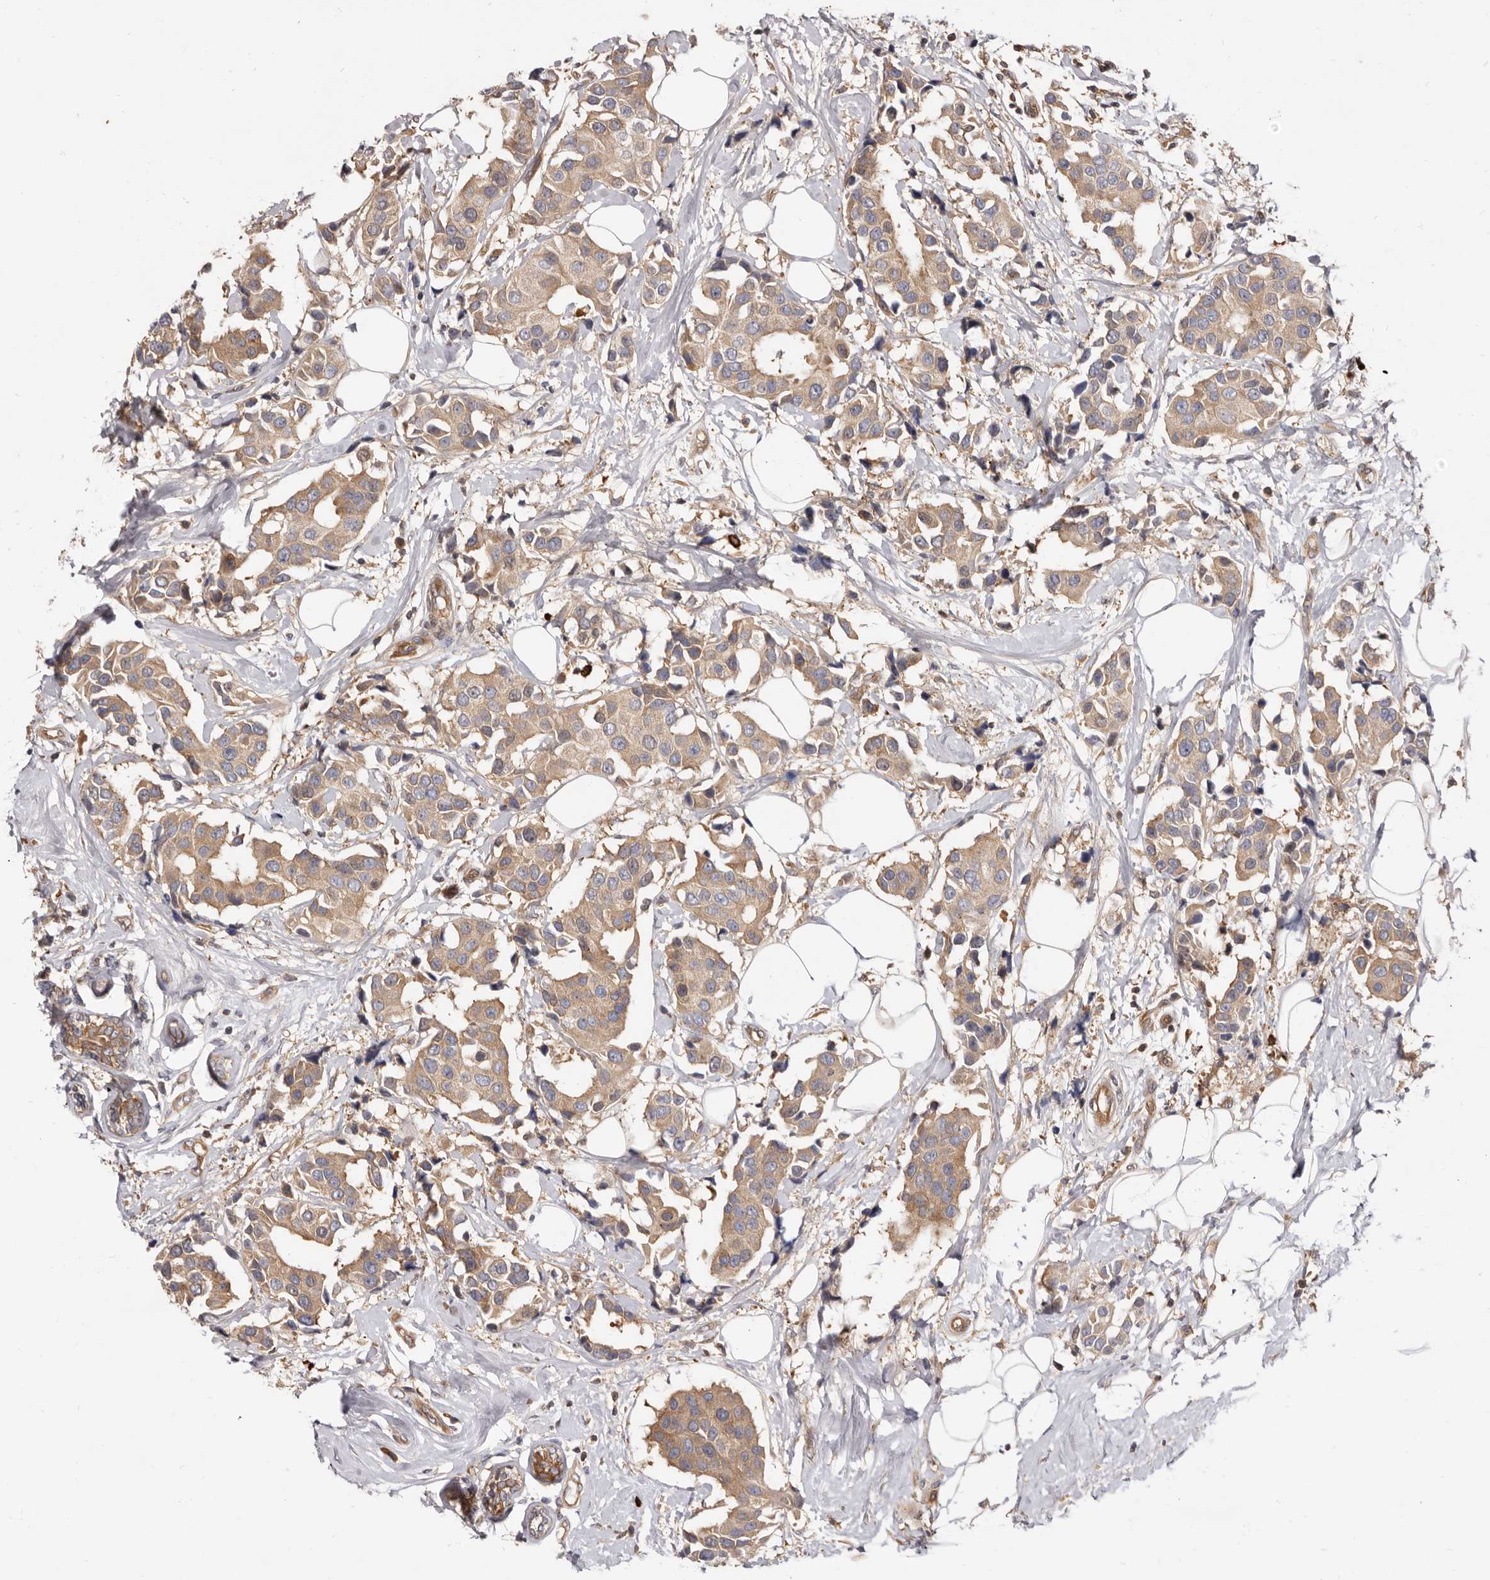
{"staining": {"intensity": "weak", "quantity": ">75%", "location": "cytoplasmic/membranous"}, "tissue": "breast cancer", "cell_type": "Tumor cells", "image_type": "cancer", "snomed": [{"axis": "morphology", "description": "Normal tissue, NOS"}, {"axis": "morphology", "description": "Duct carcinoma"}, {"axis": "topography", "description": "Breast"}], "caption": "The micrograph exhibits staining of breast intraductal carcinoma, revealing weak cytoplasmic/membranous protein expression (brown color) within tumor cells. (Brightfield microscopy of DAB IHC at high magnification).", "gene": "ADAMTS20", "patient": {"sex": "female", "age": 39}}